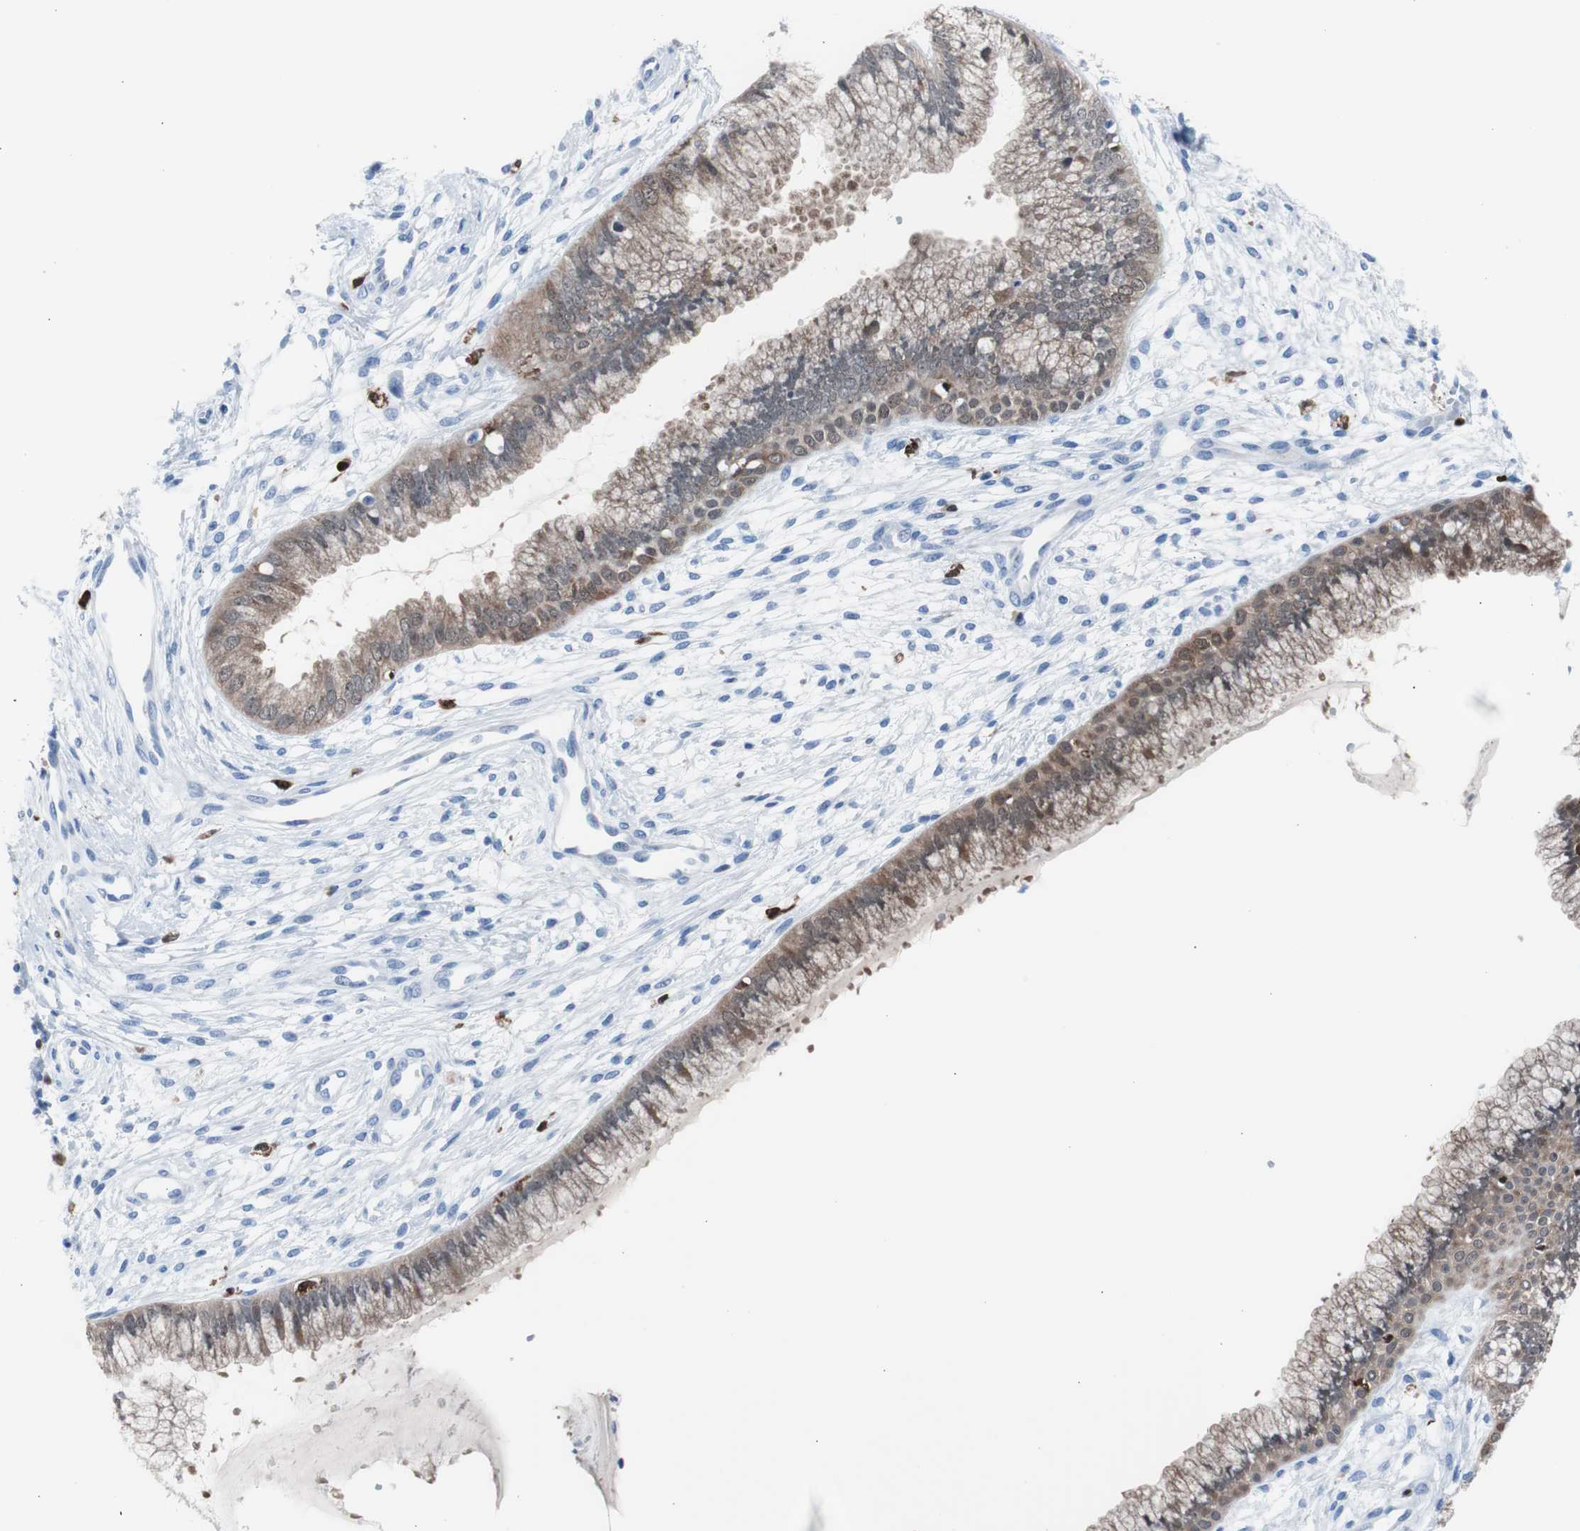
{"staining": {"intensity": "moderate", "quantity": ">75%", "location": "cytoplasmic/membranous"}, "tissue": "cervix", "cell_type": "Glandular cells", "image_type": "normal", "snomed": [{"axis": "morphology", "description": "Normal tissue, NOS"}, {"axis": "topography", "description": "Cervix"}], "caption": "Approximately >75% of glandular cells in normal cervix reveal moderate cytoplasmic/membranous protein expression as visualized by brown immunohistochemical staining.", "gene": "SYK", "patient": {"sex": "female", "age": 39}}